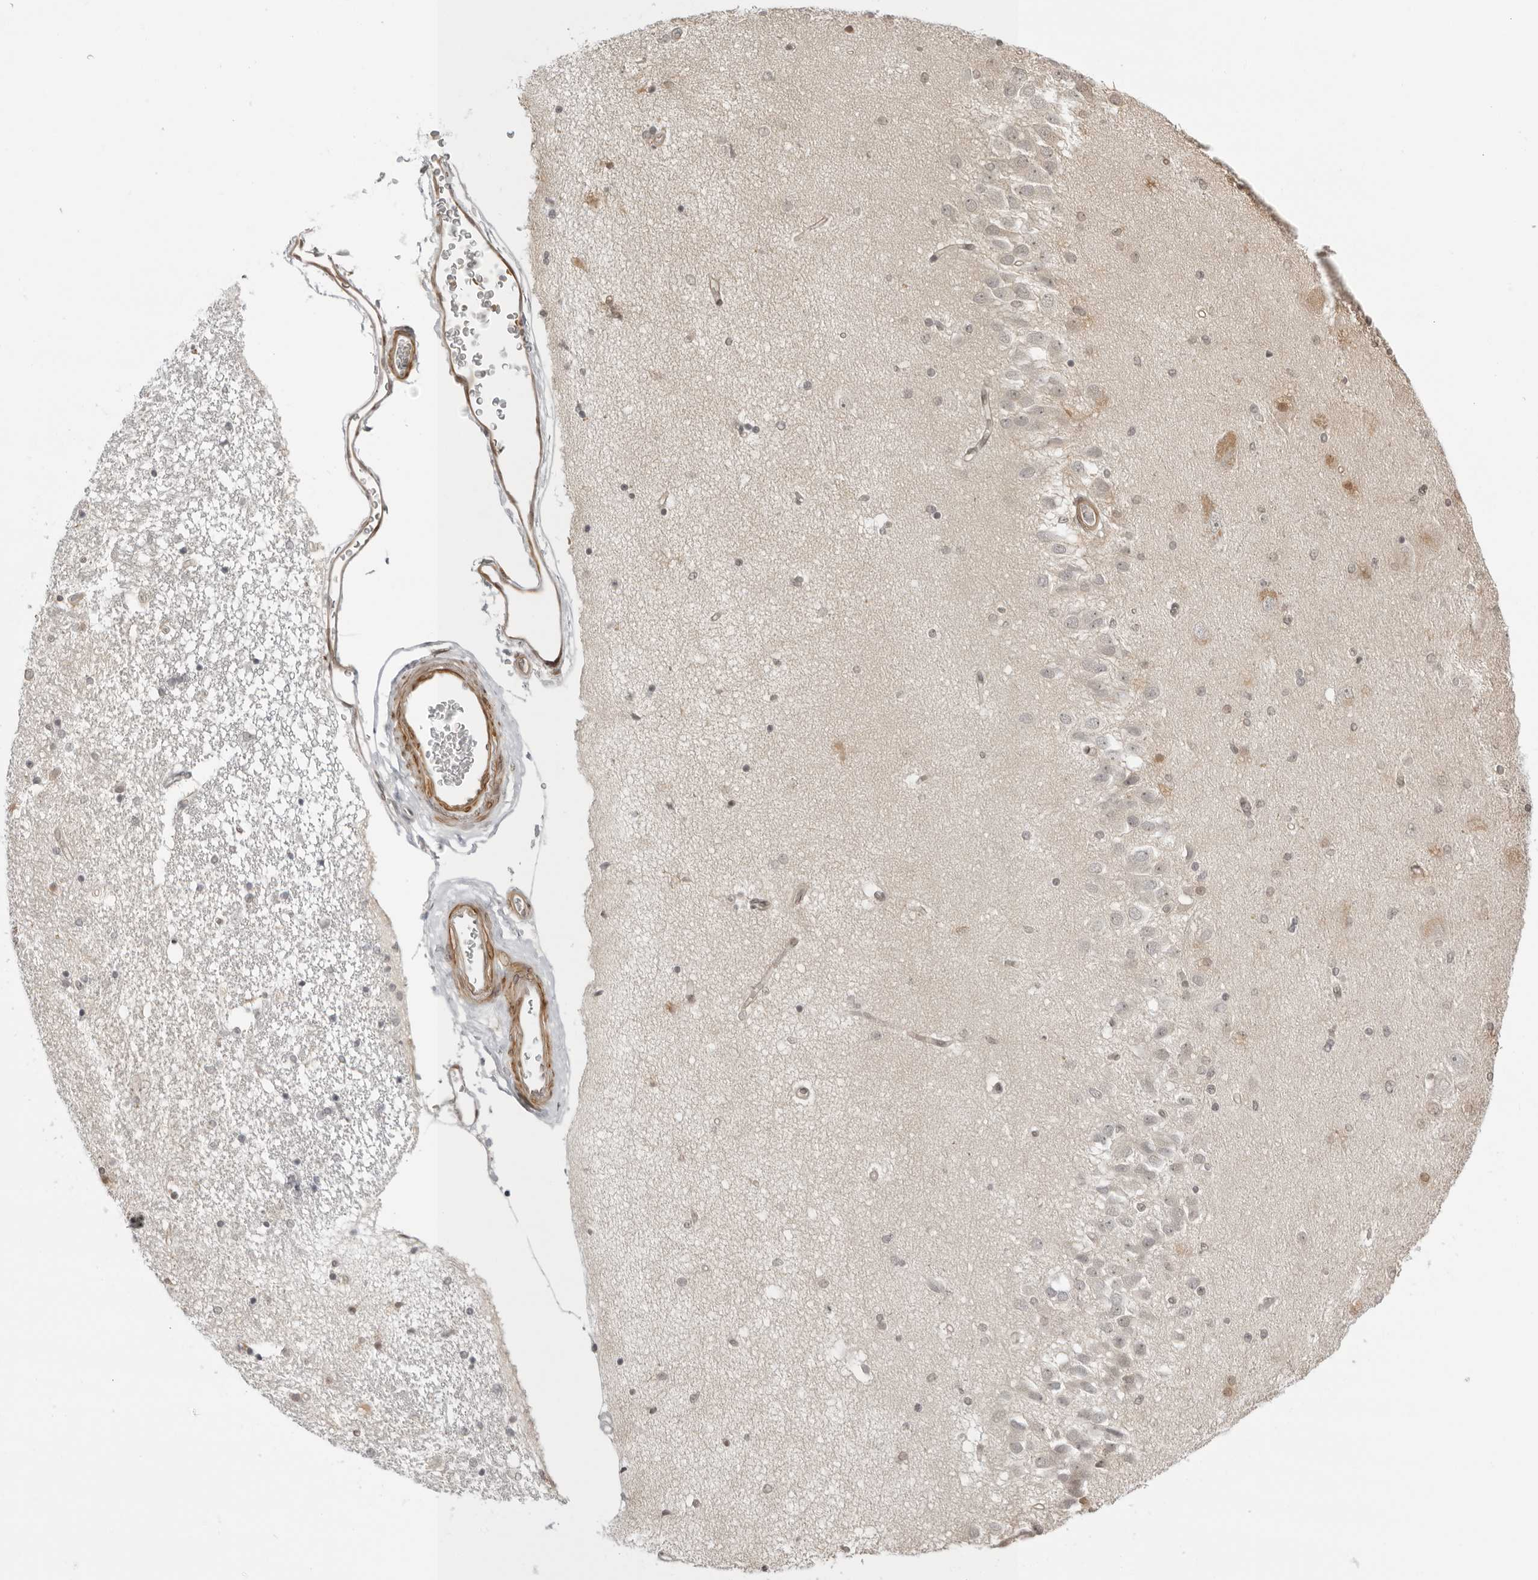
{"staining": {"intensity": "negative", "quantity": "none", "location": "none"}, "tissue": "hippocampus", "cell_type": "Glial cells", "image_type": "normal", "snomed": [{"axis": "morphology", "description": "Normal tissue, NOS"}, {"axis": "topography", "description": "Hippocampus"}], "caption": "A photomicrograph of hippocampus stained for a protein reveals no brown staining in glial cells. (Brightfield microscopy of DAB (3,3'-diaminobenzidine) immunohistochemistry at high magnification).", "gene": "RNF146", "patient": {"sex": "female", "age": 54}}